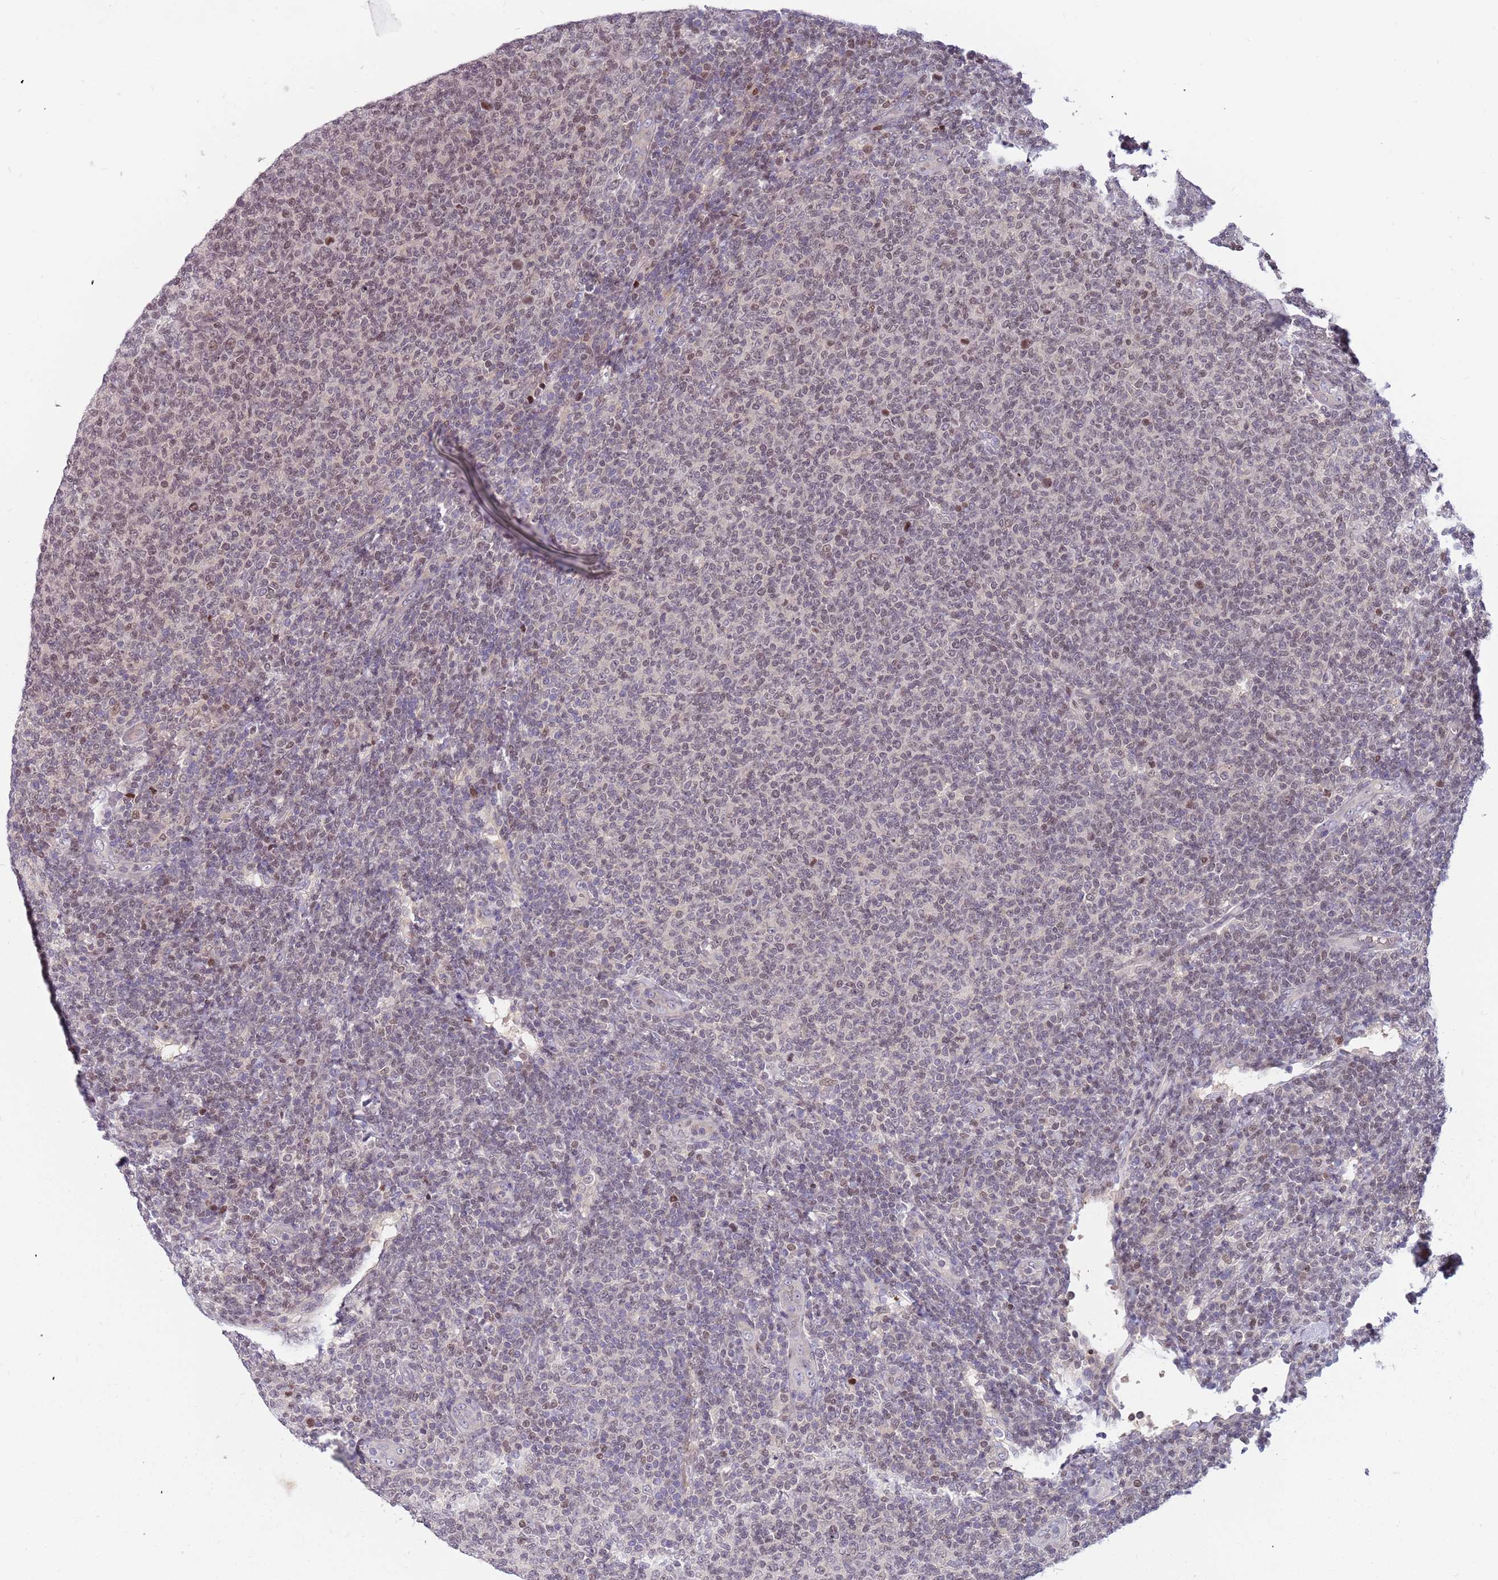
{"staining": {"intensity": "weak", "quantity": "25%-75%", "location": "nuclear"}, "tissue": "lymphoma", "cell_type": "Tumor cells", "image_type": "cancer", "snomed": [{"axis": "morphology", "description": "Malignant lymphoma, non-Hodgkin's type, Low grade"}, {"axis": "topography", "description": "Lymph node"}], "caption": "Lymphoma stained with DAB (3,3'-diaminobenzidine) IHC demonstrates low levels of weak nuclear positivity in about 25%-75% of tumor cells.", "gene": "ARHGEF5", "patient": {"sex": "male", "age": 66}}